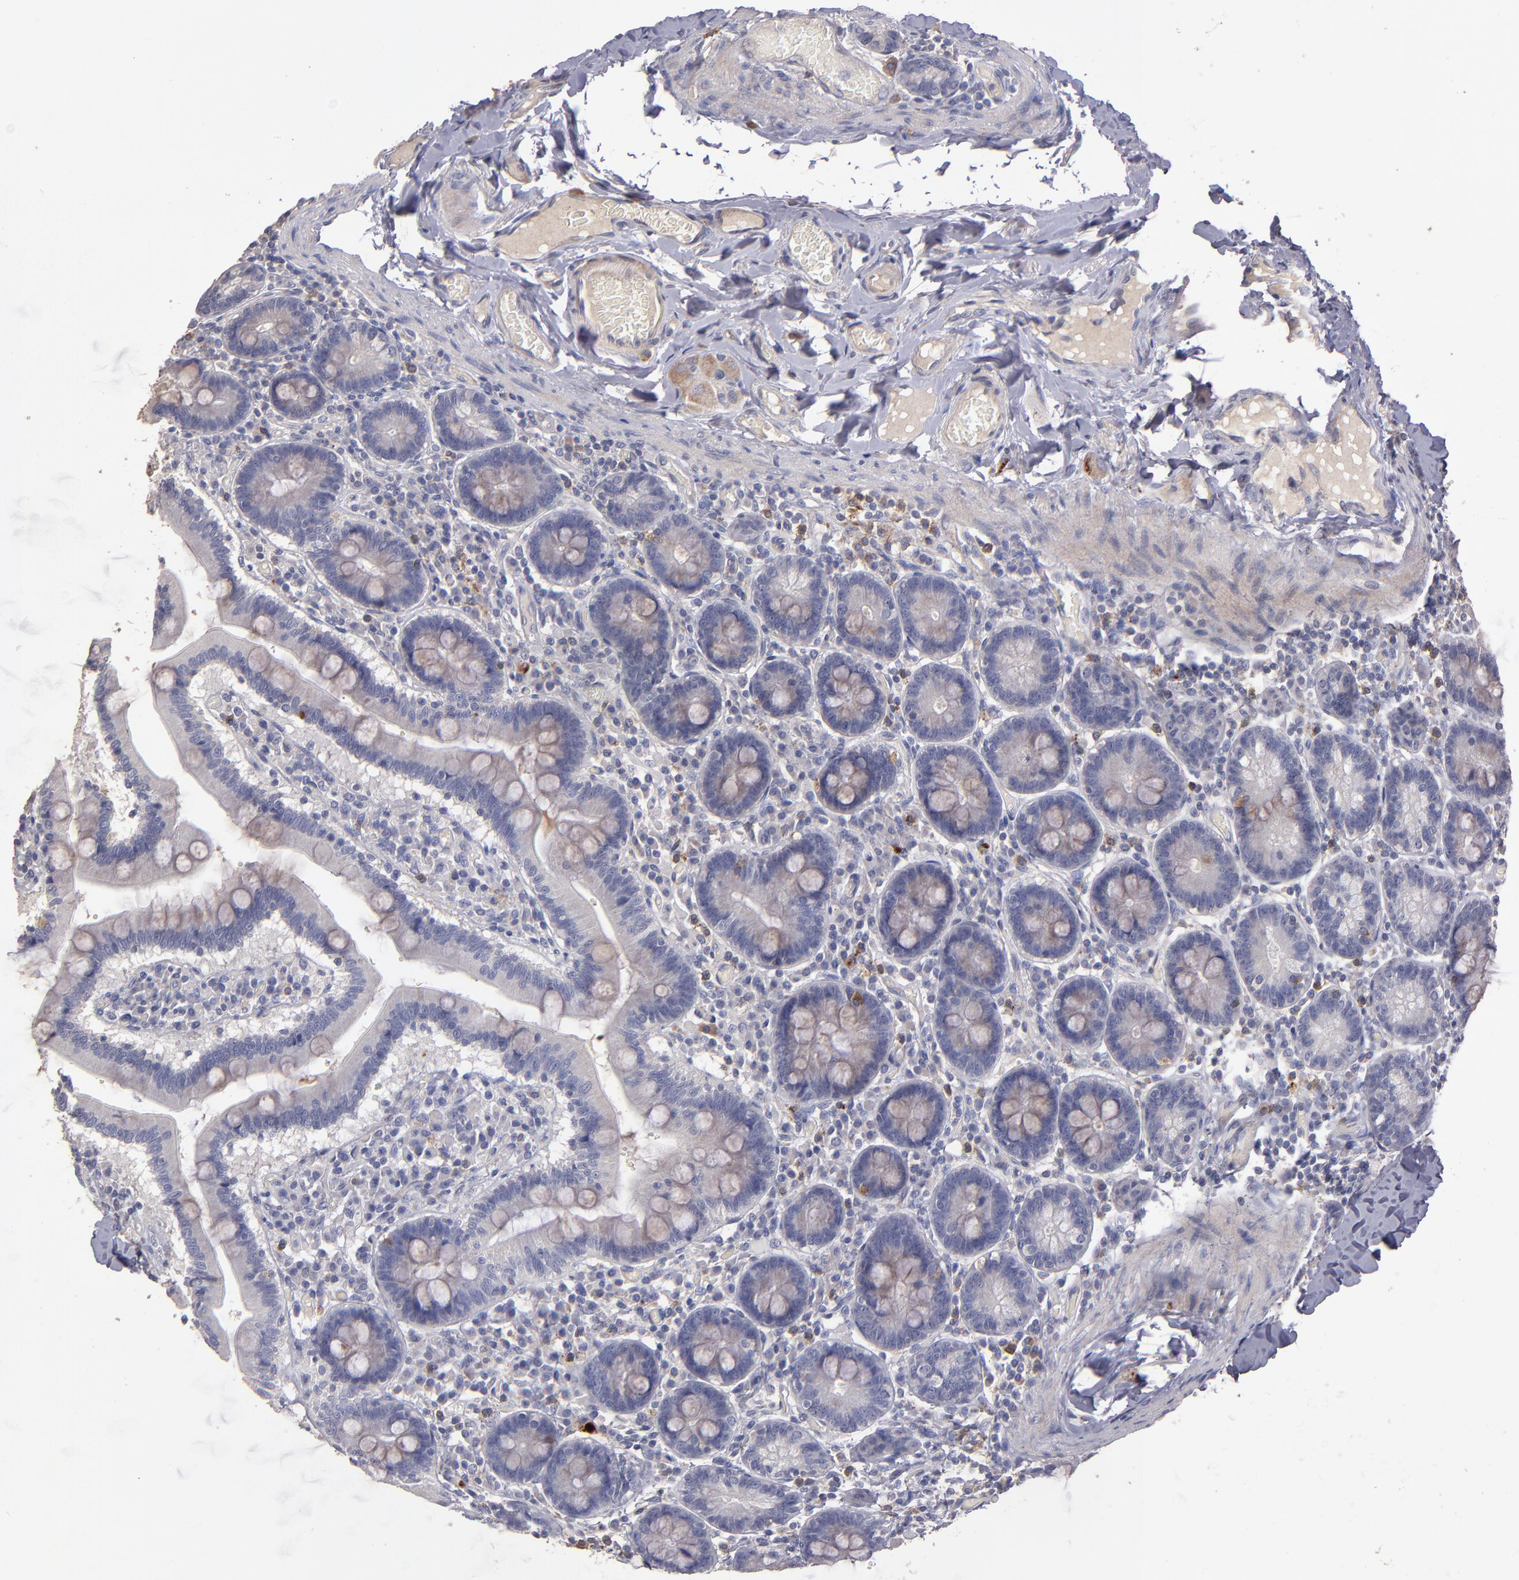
{"staining": {"intensity": "weak", "quantity": ">75%", "location": "cytoplasmic/membranous"}, "tissue": "duodenum", "cell_type": "Glandular cells", "image_type": "normal", "snomed": [{"axis": "morphology", "description": "Normal tissue, NOS"}, {"axis": "topography", "description": "Duodenum"}], "caption": "High-power microscopy captured an immunohistochemistry histopathology image of unremarkable duodenum, revealing weak cytoplasmic/membranous staining in approximately >75% of glandular cells.", "gene": "MAGEE1", "patient": {"sex": "male", "age": 66}}